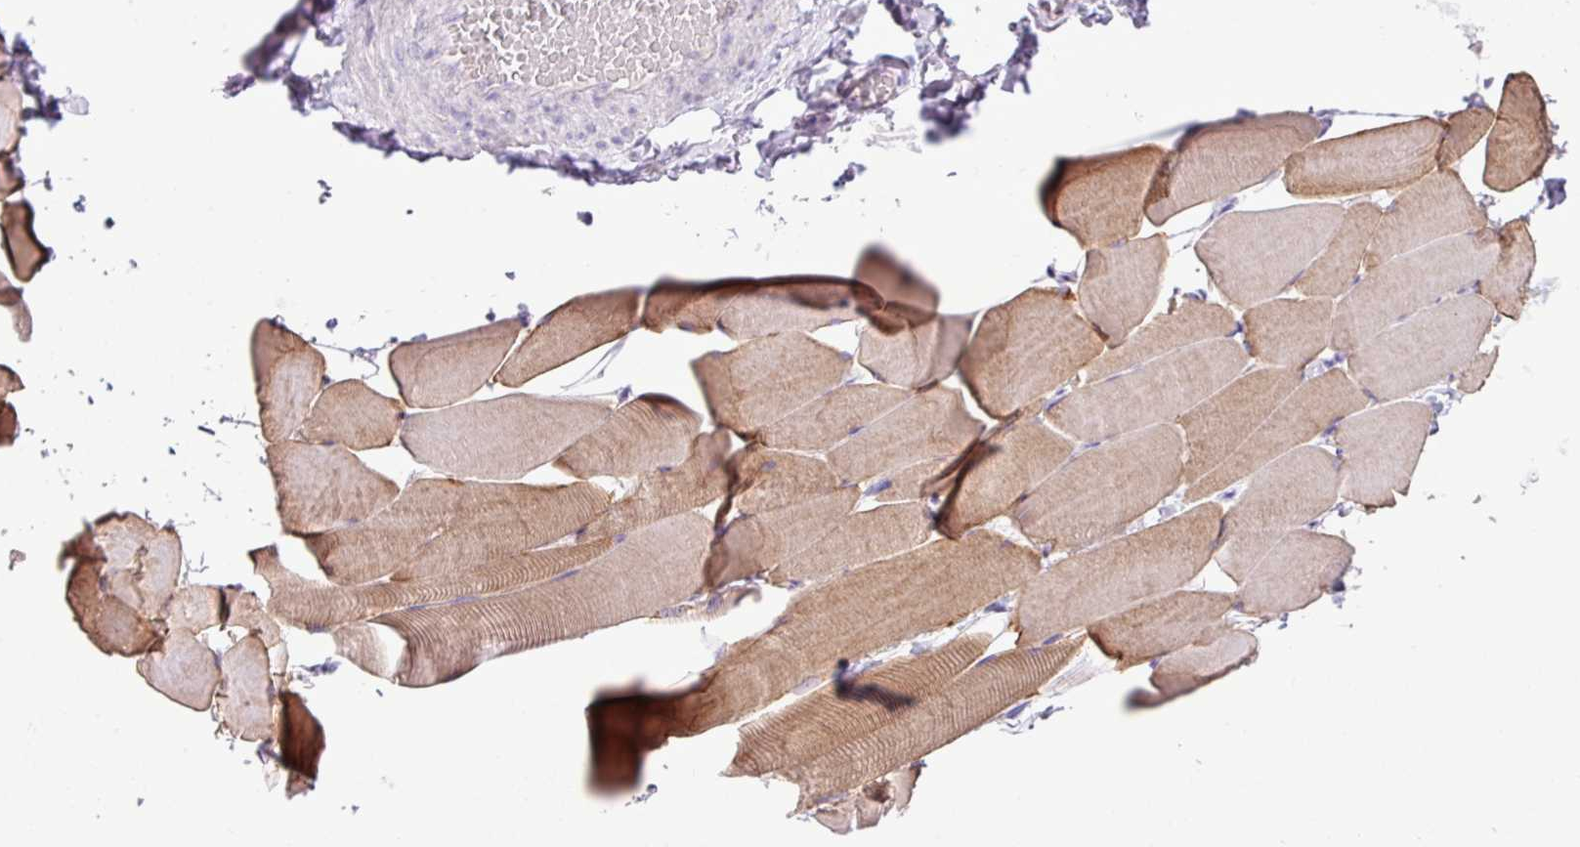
{"staining": {"intensity": "moderate", "quantity": "25%-75%", "location": "cytoplasmic/membranous"}, "tissue": "skeletal muscle", "cell_type": "Myocytes", "image_type": "normal", "snomed": [{"axis": "morphology", "description": "Normal tissue, NOS"}, {"axis": "topography", "description": "Skeletal muscle"}], "caption": "High-power microscopy captured an IHC histopathology image of benign skeletal muscle, revealing moderate cytoplasmic/membranous expression in about 25%-75% of myocytes. Using DAB (3,3'-diaminobenzidine) (brown) and hematoxylin (blue) stains, captured at high magnification using brightfield microscopy.", "gene": "ZSCAN5A", "patient": {"sex": "male", "age": 25}}